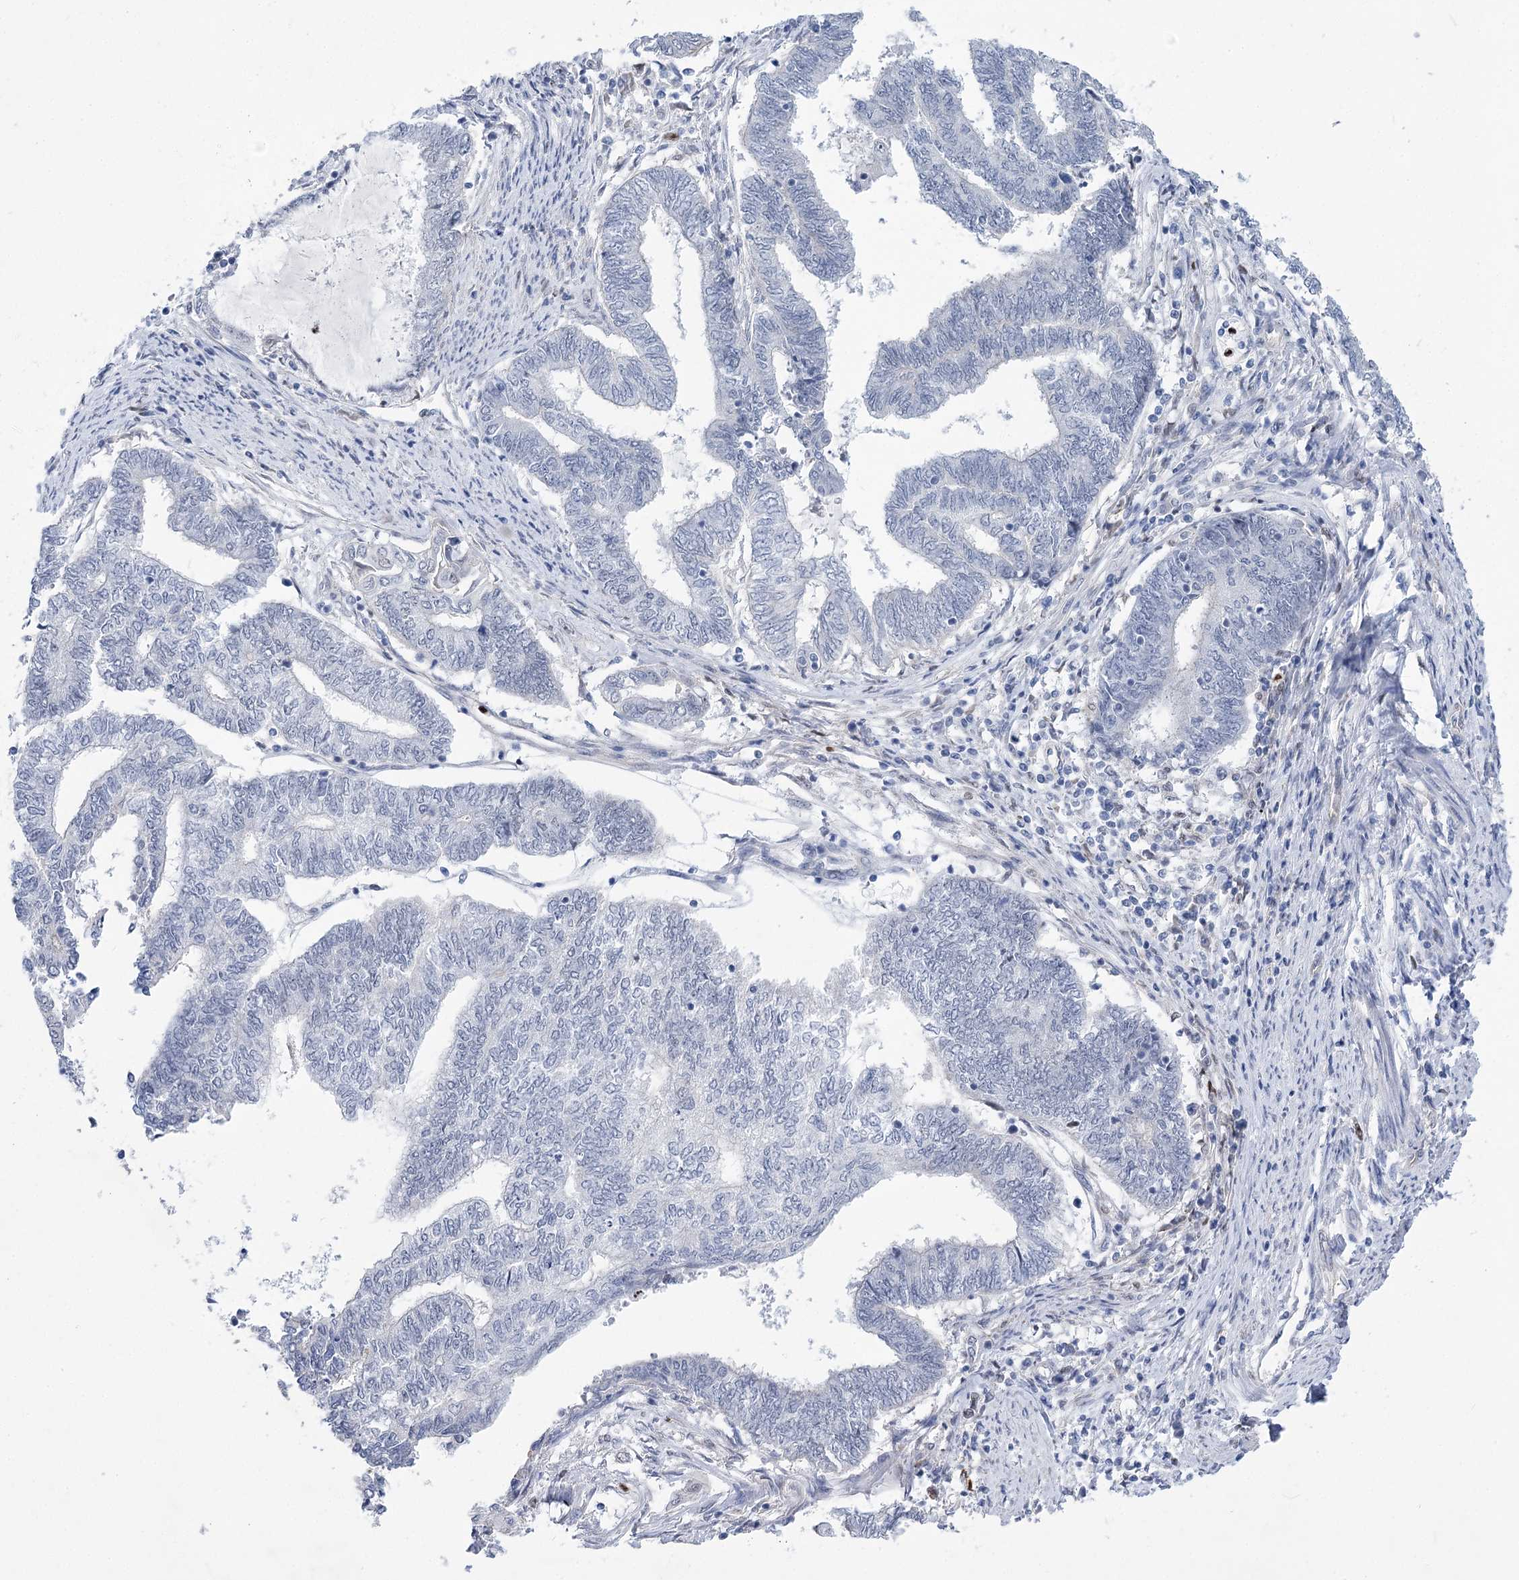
{"staining": {"intensity": "negative", "quantity": "none", "location": "none"}, "tissue": "endometrial cancer", "cell_type": "Tumor cells", "image_type": "cancer", "snomed": [{"axis": "morphology", "description": "Adenocarcinoma, NOS"}, {"axis": "topography", "description": "Uterus"}, {"axis": "topography", "description": "Endometrium"}], "caption": "Adenocarcinoma (endometrial) stained for a protein using IHC demonstrates no expression tumor cells.", "gene": "THAP6", "patient": {"sex": "female", "age": 70}}